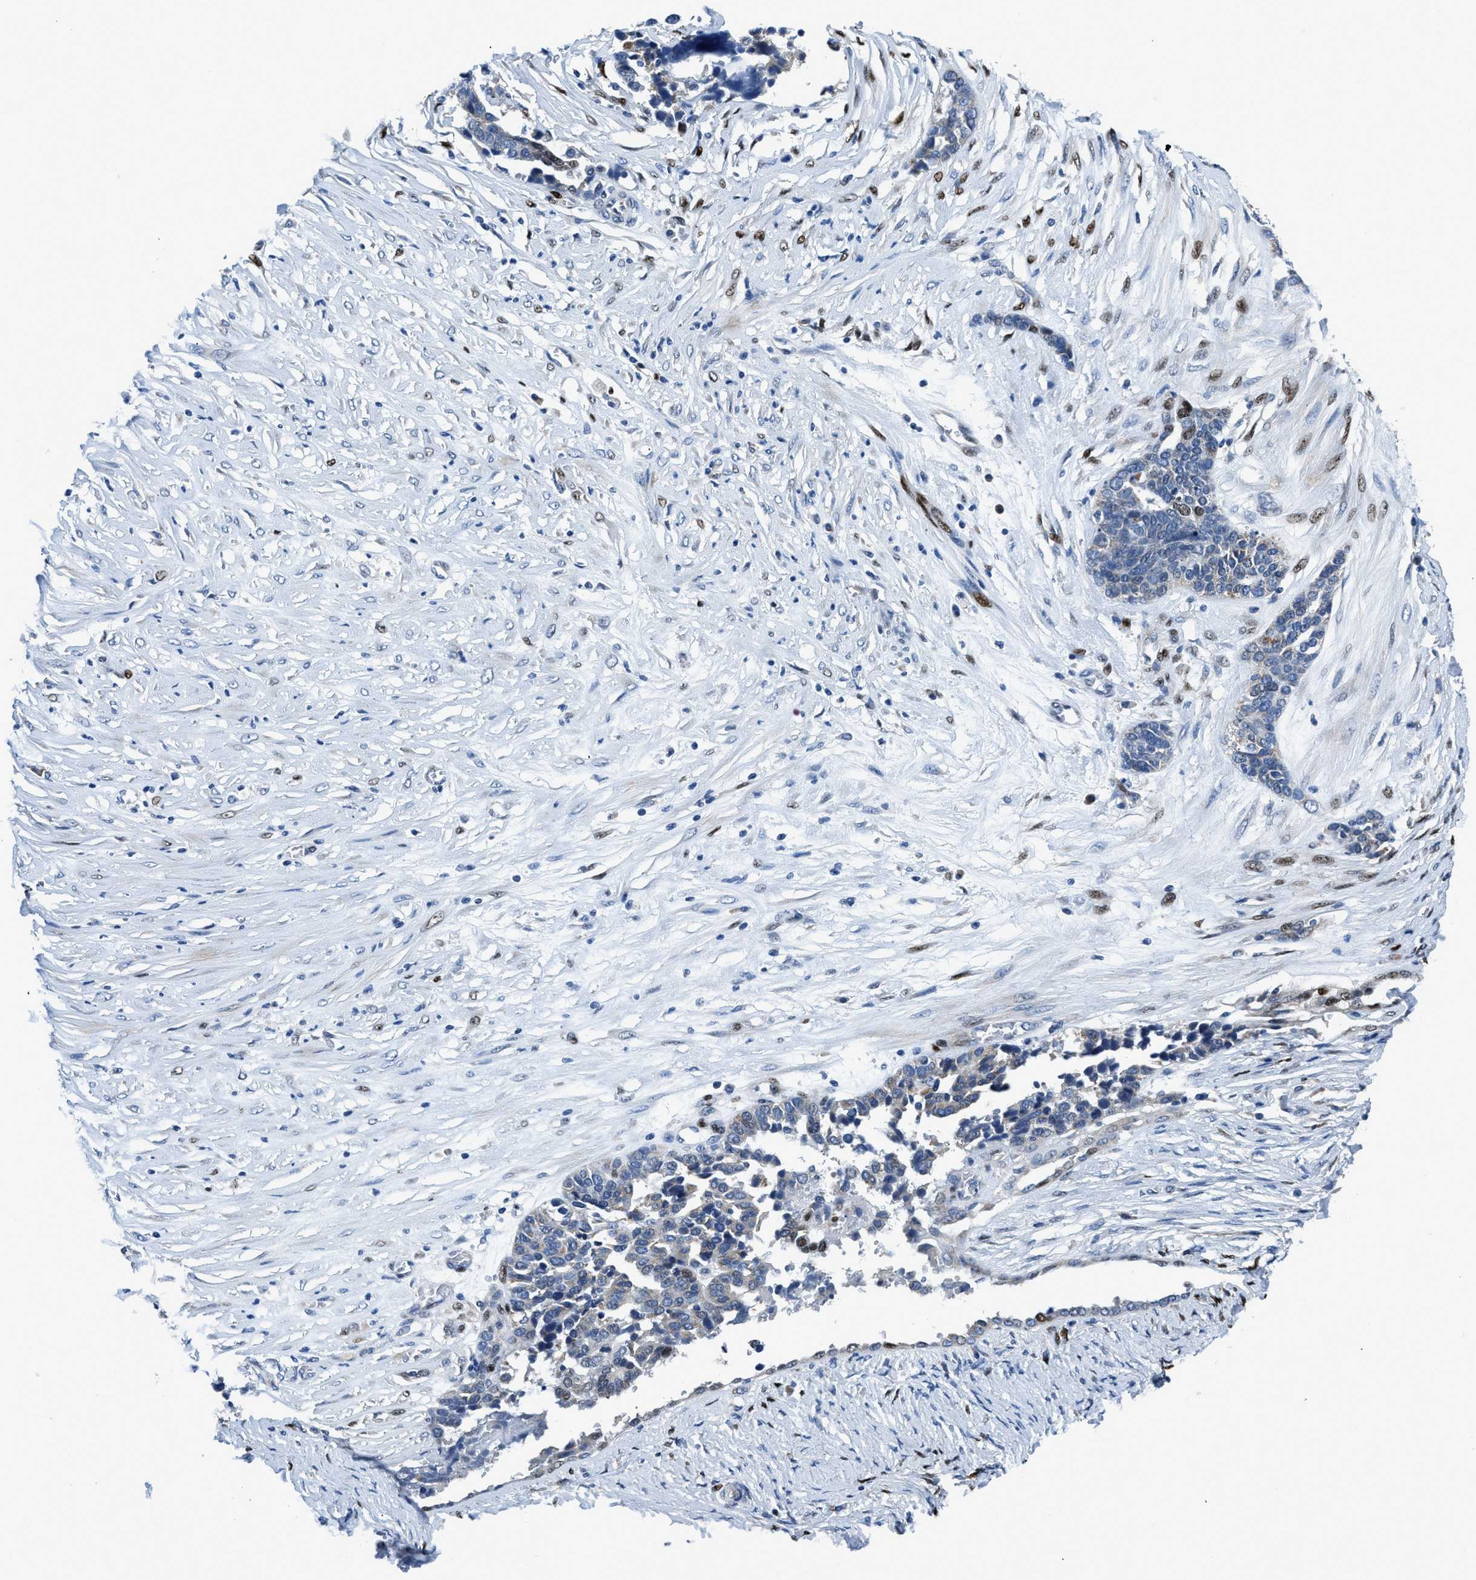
{"staining": {"intensity": "moderate", "quantity": "<25%", "location": "nuclear"}, "tissue": "ovarian cancer", "cell_type": "Tumor cells", "image_type": "cancer", "snomed": [{"axis": "morphology", "description": "Cystadenocarcinoma, serous, NOS"}, {"axis": "topography", "description": "Ovary"}], "caption": "Protein expression analysis of ovarian cancer reveals moderate nuclear expression in about <25% of tumor cells.", "gene": "EGR1", "patient": {"sex": "female", "age": 44}}